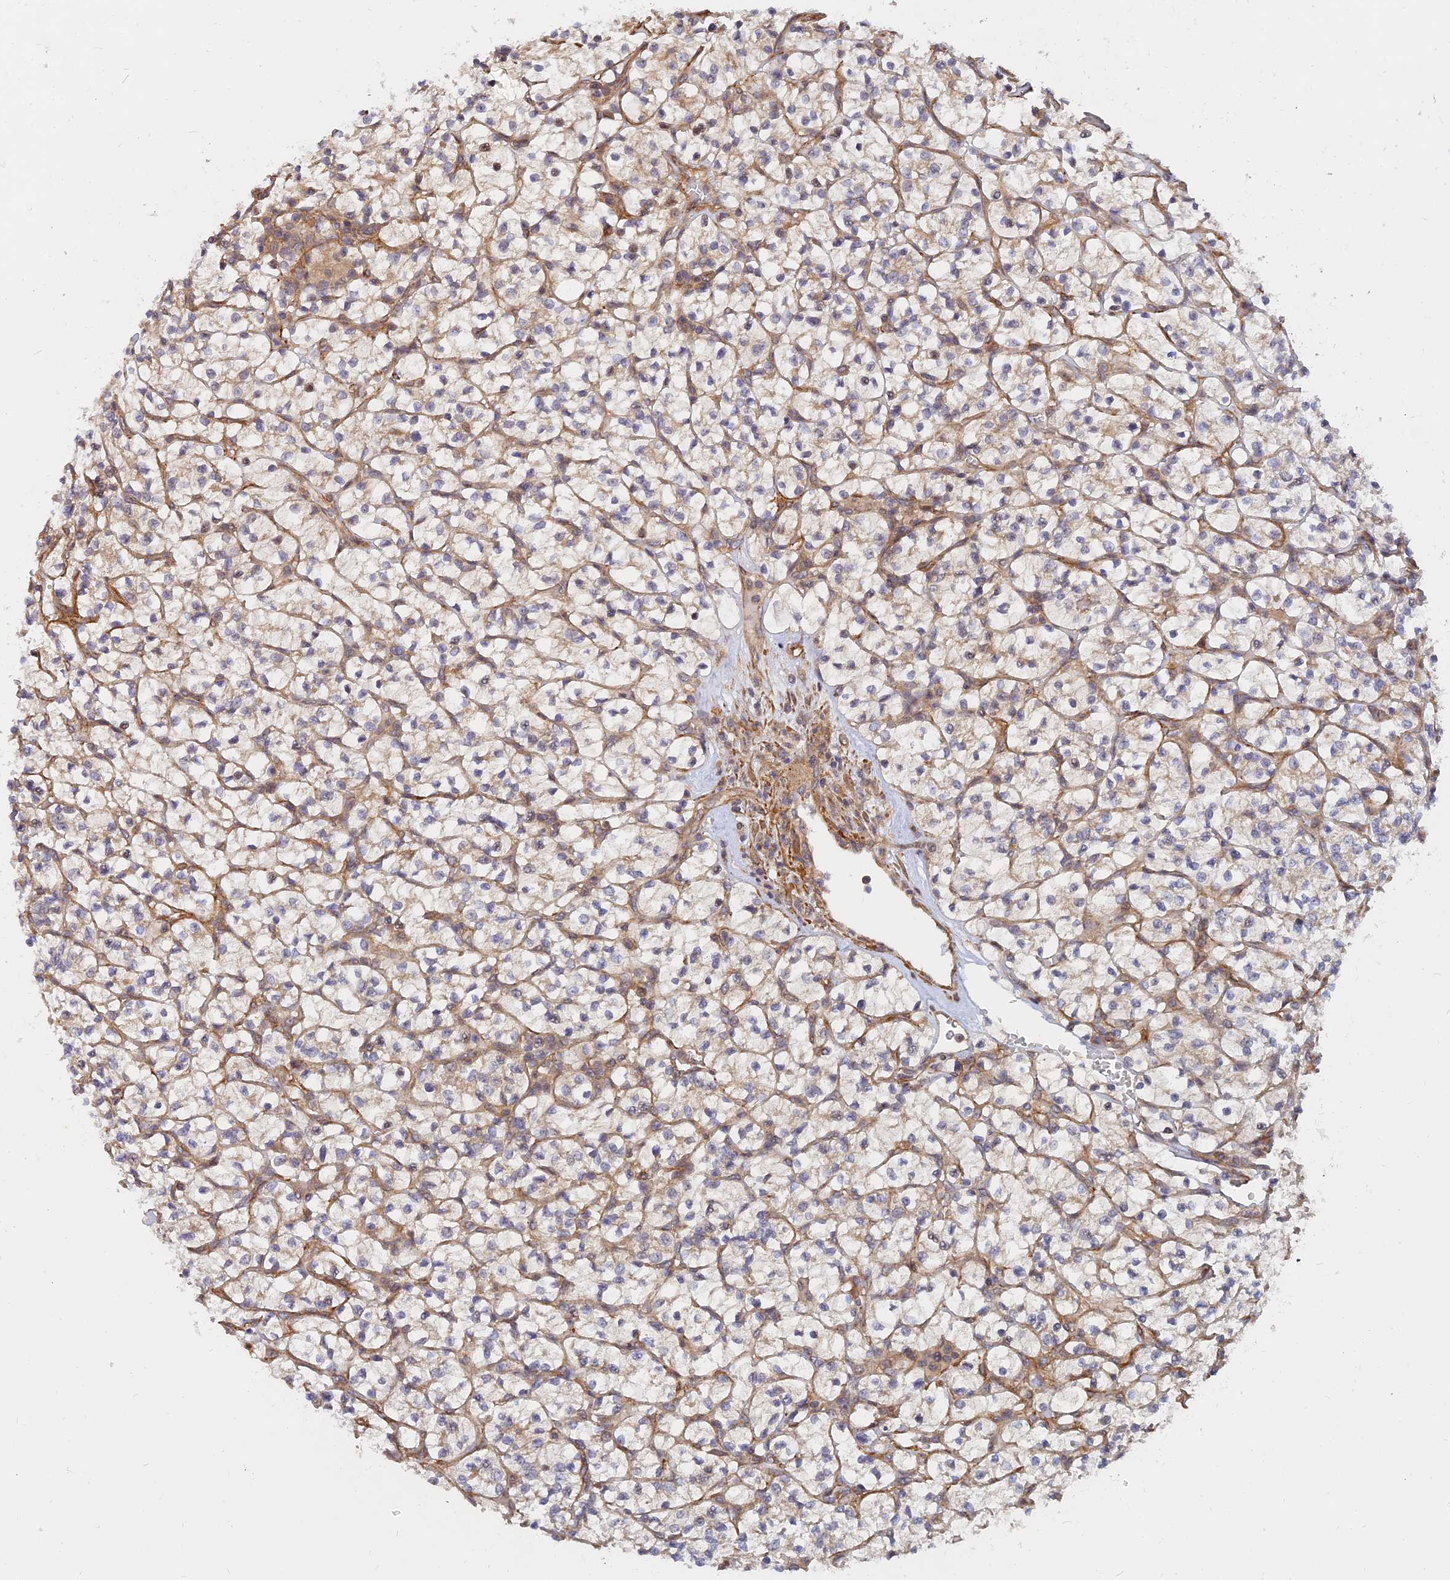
{"staining": {"intensity": "weak", "quantity": "25%-75%", "location": "cytoplasmic/membranous"}, "tissue": "renal cancer", "cell_type": "Tumor cells", "image_type": "cancer", "snomed": [{"axis": "morphology", "description": "Adenocarcinoma, NOS"}, {"axis": "topography", "description": "Kidney"}], "caption": "Brown immunohistochemical staining in human renal cancer displays weak cytoplasmic/membranous positivity in approximately 25%-75% of tumor cells. The protein of interest is stained brown, and the nuclei are stained in blue (DAB IHC with brightfield microscopy, high magnification).", "gene": "WDR41", "patient": {"sex": "female", "age": 64}}